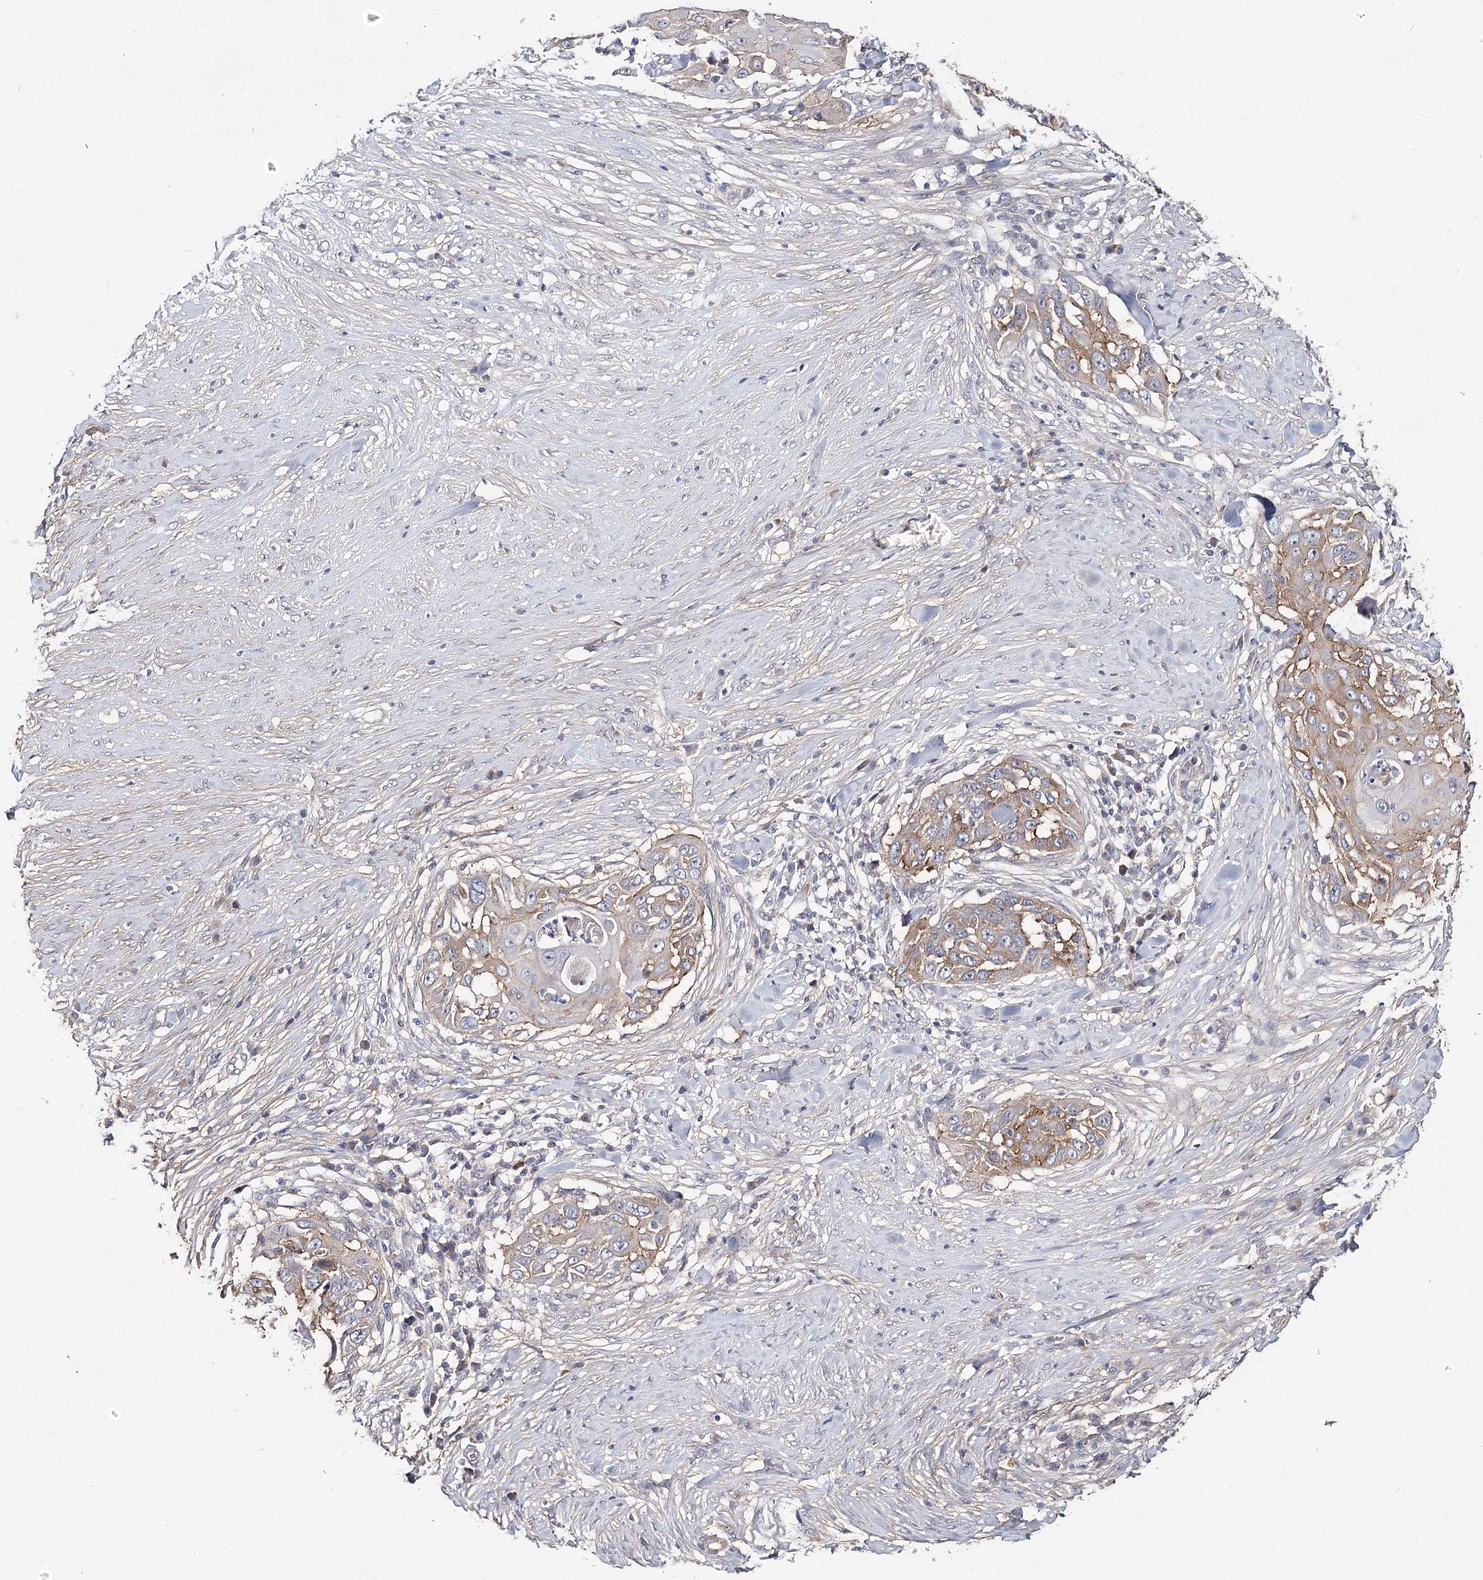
{"staining": {"intensity": "weak", "quantity": "25%-75%", "location": "cytoplasmic/membranous"}, "tissue": "skin cancer", "cell_type": "Tumor cells", "image_type": "cancer", "snomed": [{"axis": "morphology", "description": "Squamous cell carcinoma, NOS"}, {"axis": "topography", "description": "Skin"}], "caption": "Tumor cells show low levels of weak cytoplasmic/membranous expression in about 25%-75% of cells in skin squamous cell carcinoma.", "gene": "TMEM218", "patient": {"sex": "female", "age": 44}}